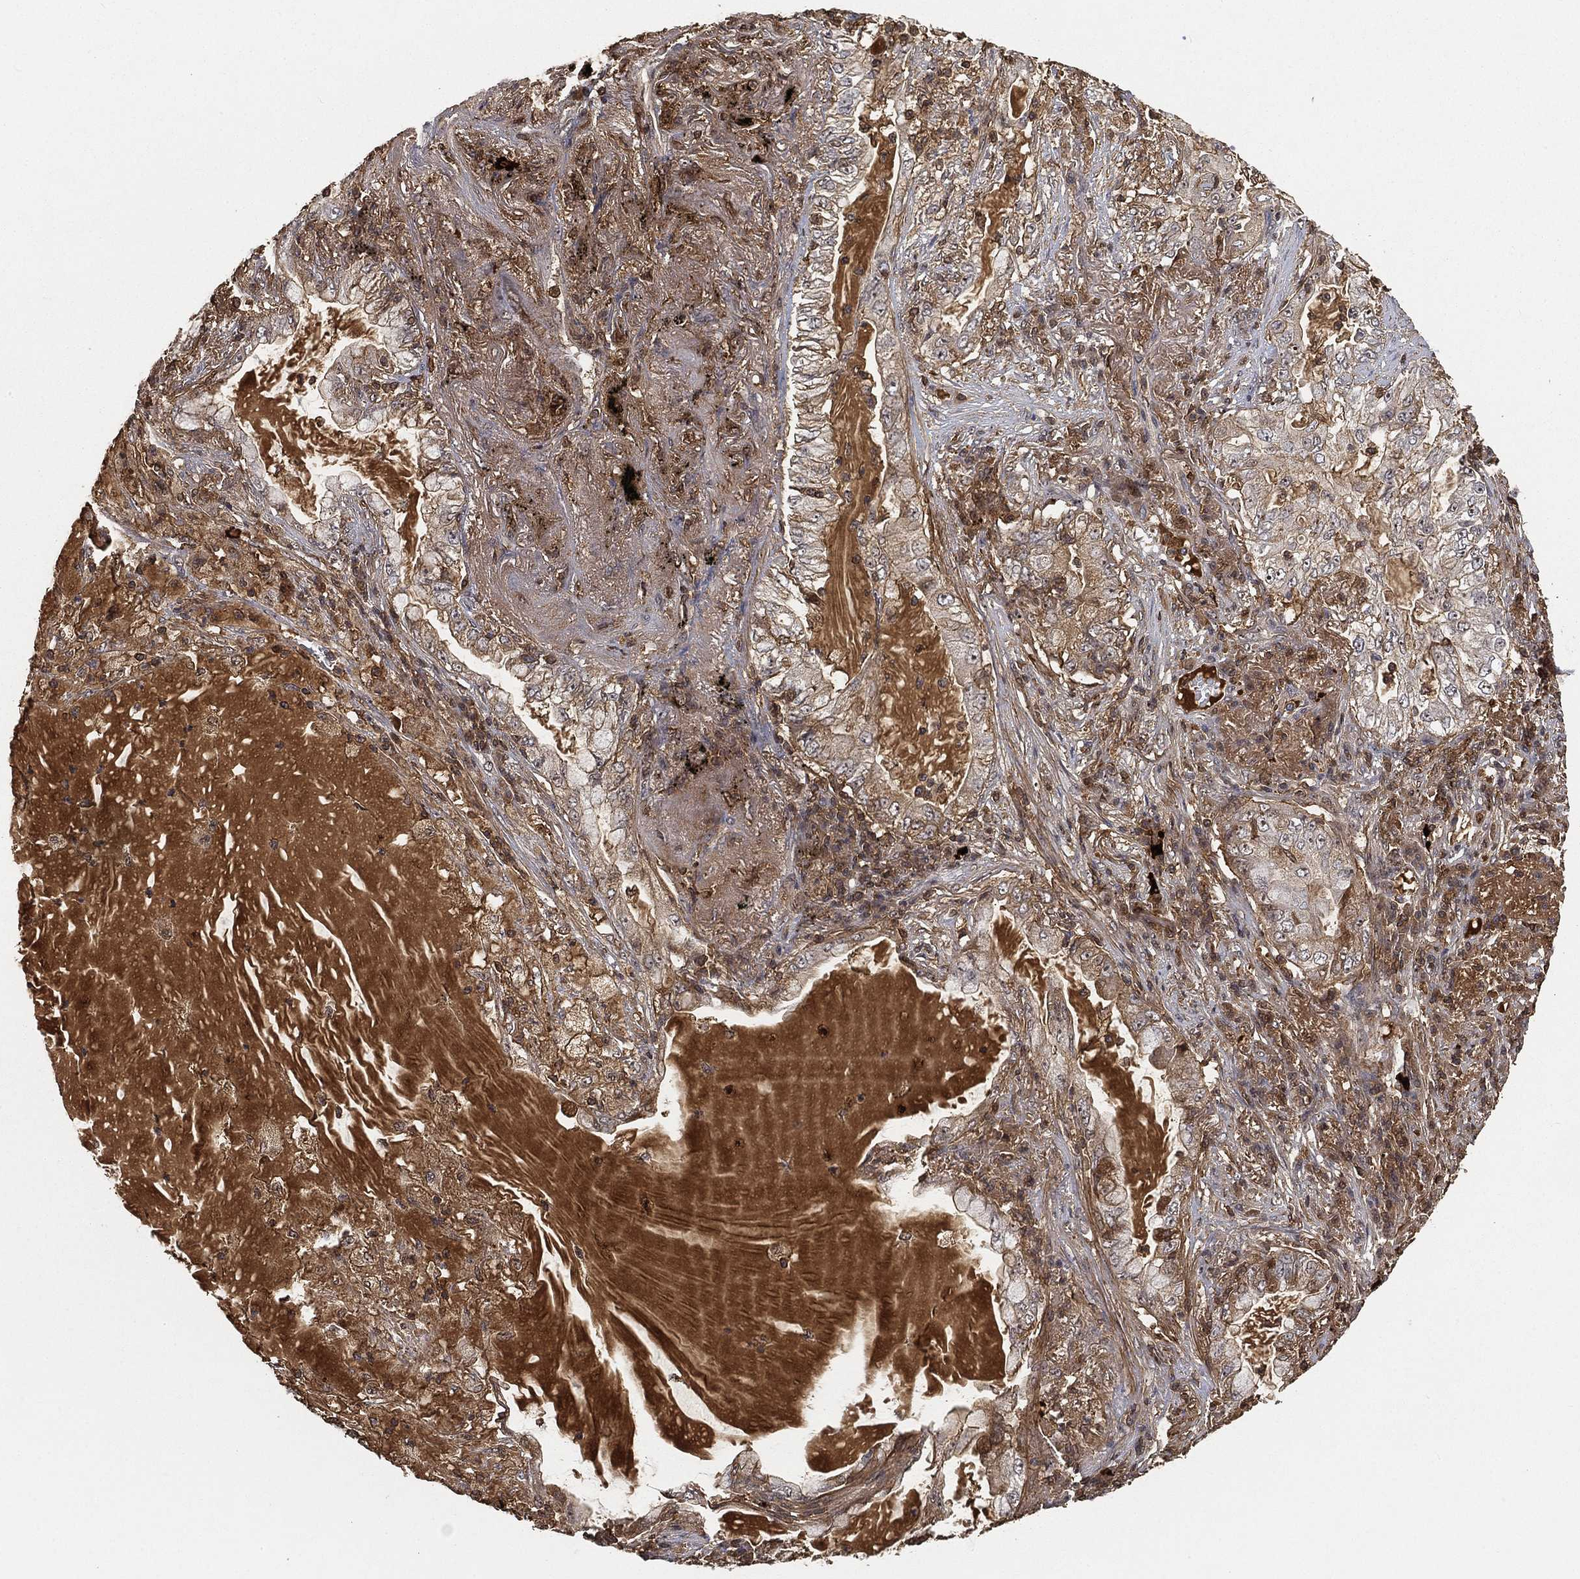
{"staining": {"intensity": "weak", "quantity": "<25%", "location": "cytoplasmic/membranous"}, "tissue": "lung cancer", "cell_type": "Tumor cells", "image_type": "cancer", "snomed": [{"axis": "morphology", "description": "Adenocarcinoma, NOS"}, {"axis": "topography", "description": "Lung"}], "caption": "Lung cancer (adenocarcinoma) was stained to show a protein in brown. There is no significant staining in tumor cells.", "gene": "CRYL1", "patient": {"sex": "female", "age": 73}}